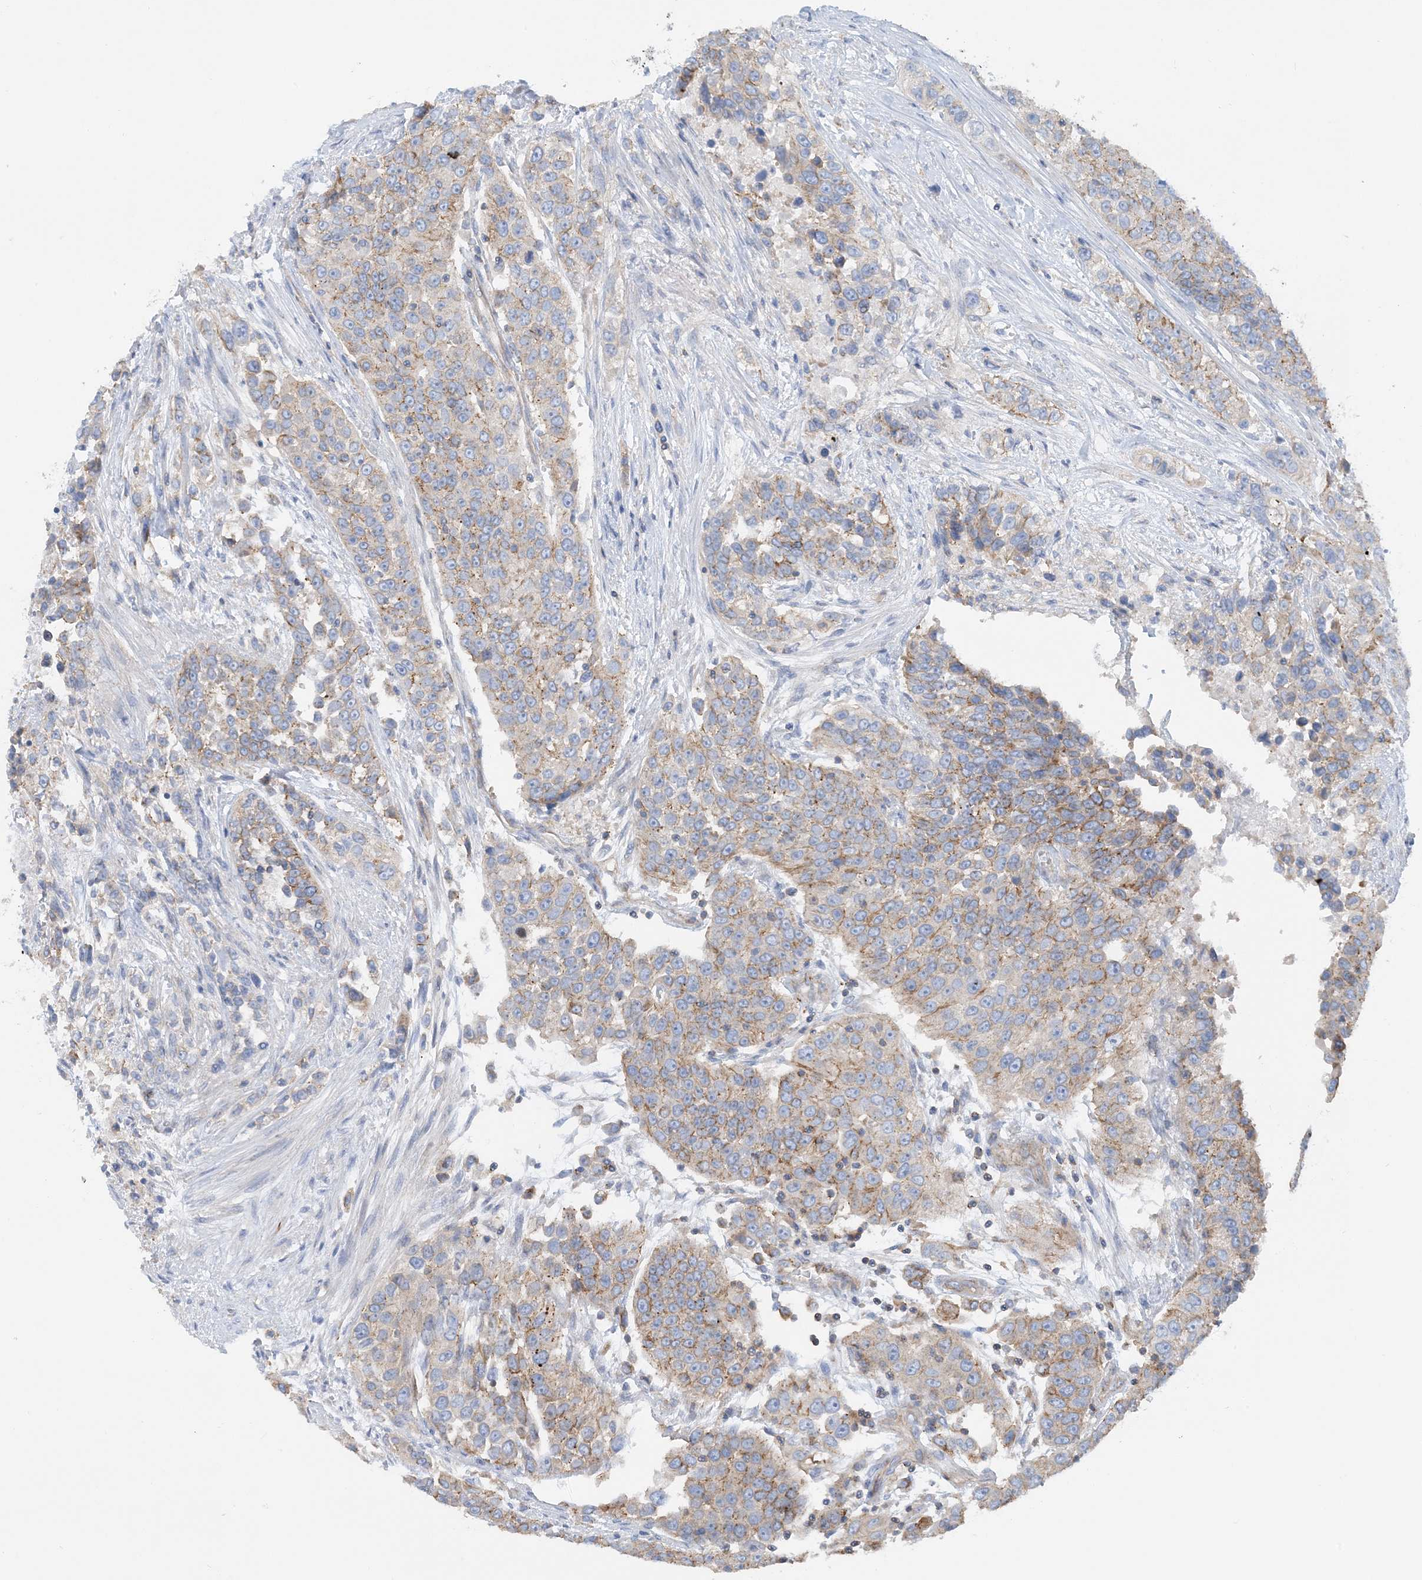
{"staining": {"intensity": "weak", "quantity": ">75%", "location": "cytoplasmic/membranous"}, "tissue": "urothelial cancer", "cell_type": "Tumor cells", "image_type": "cancer", "snomed": [{"axis": "morphology", "description": "Urothelial carcinoma, High grade"}, {"axis": "topography", "description": "Urinary bladder"}], "caption": "High-grade urothelial carcinoma was stained to show a protein in brown. There is low levels of weak cytoplasmic/membranous staining in approximately >75% of tumor cells.", "gene": "CALHM5", "patient": {"sex": "female", "age": 80}}